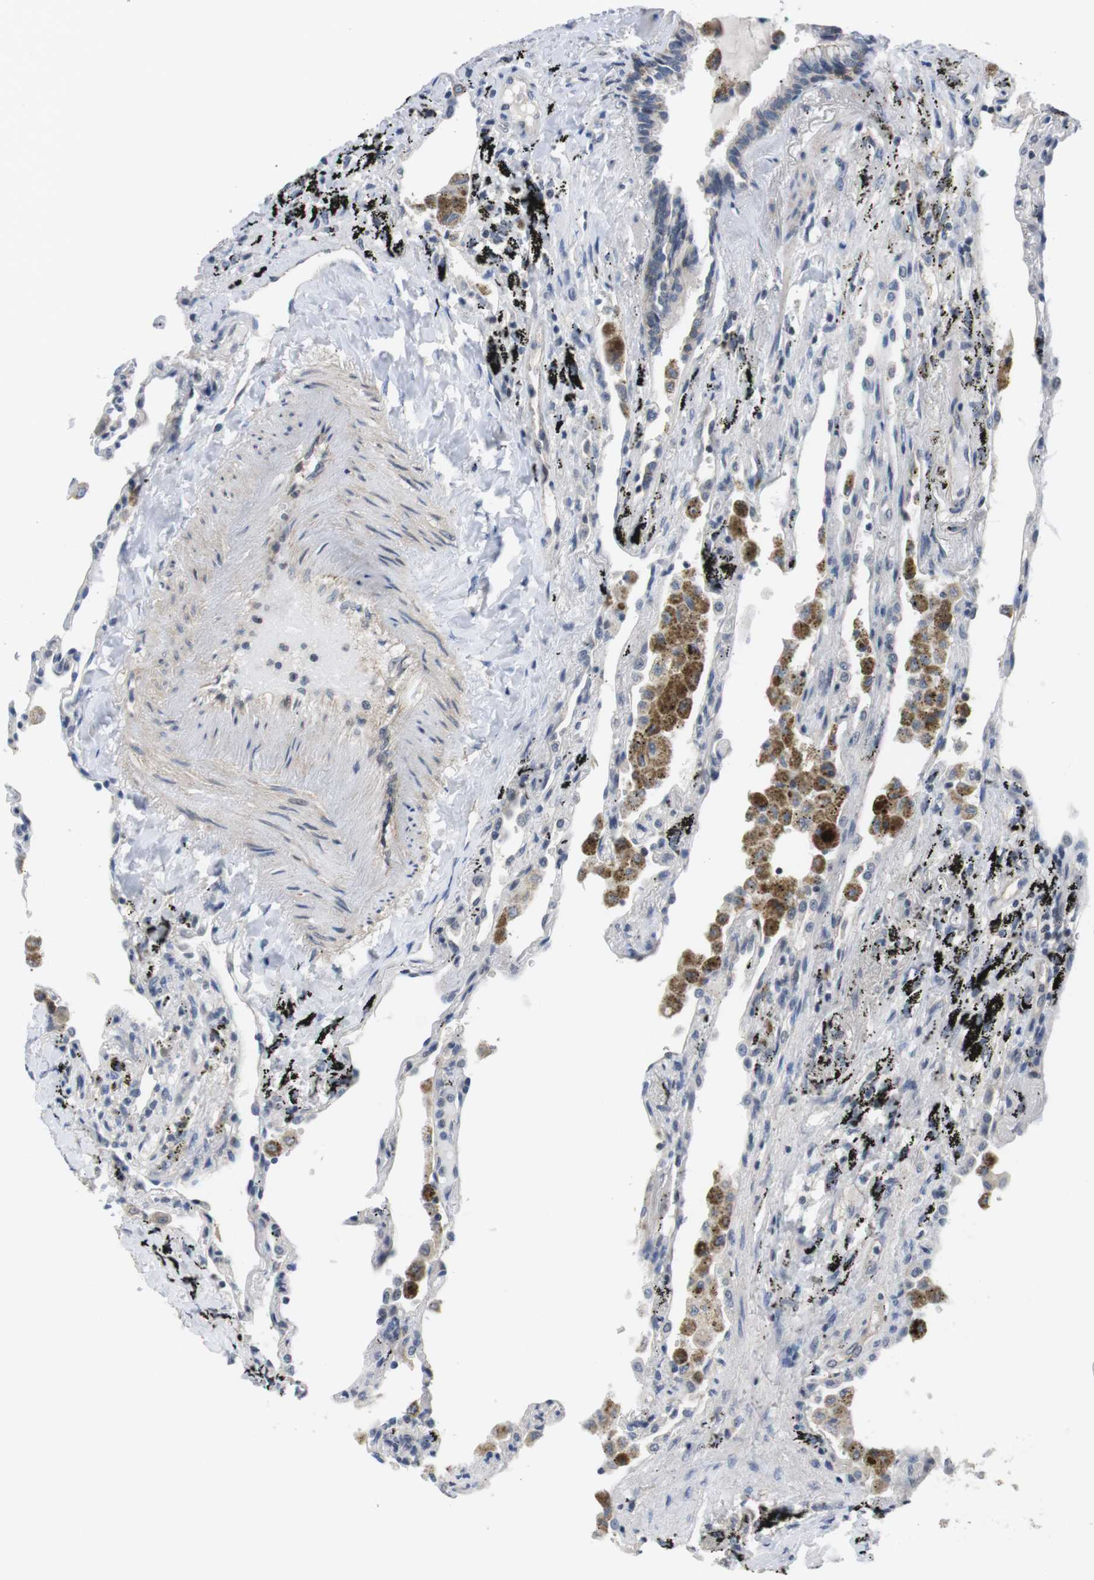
{"staining": {"intensity": "negative", "quantity": "none", "location": "none"}, "tissue": "lung", "cell_type": "Alveolar cells", "image_type": "normal", "snomed": [{"axis": "morphology", "description": "Normal tissue, NOS"}, {"axis": "topography", "description": "Lung"}], "caption": "Human lung stained for a protein using immunohistochemistry reveals no positivity in alveolar cells.", "gene": "NECTIN1", "patient": {"sex": "male", "age": 59}}